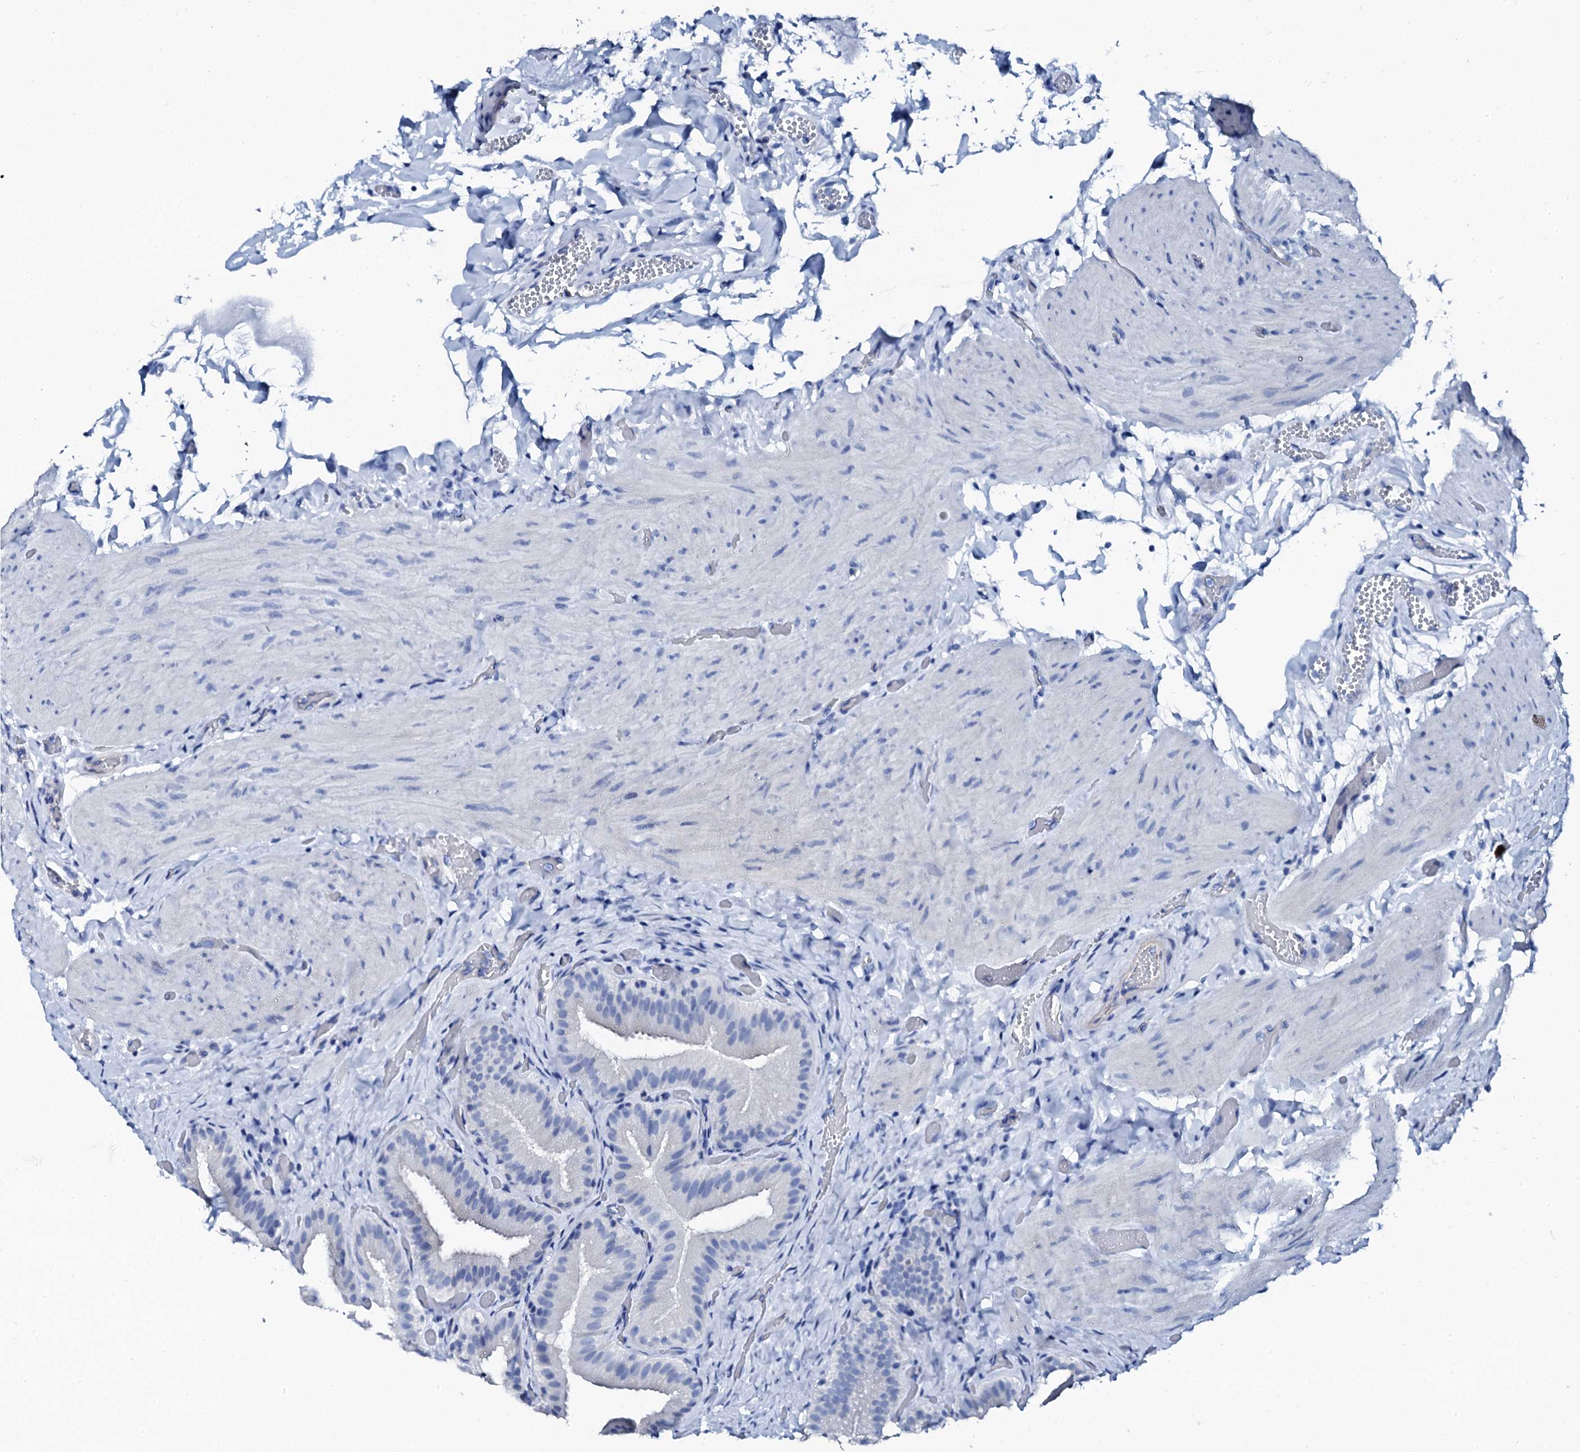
{"staining": {"intensity": "negative", "quantity": "none", "location": "none"}, "tissue": "gallbladder", "cell_type": "Glandular cells", "image_type": "normal", "snomed": [{"axis": "morphology", "description": "Normal tissue, NOS"}, {"axis": "topography", "description": "Gallbladder"}], "caption": "Protein analysis of normal gallbladder exhibits no significant expression in glandular cells.", "gene": "PTH", "patient": {"sex": "female", "age": 64}}